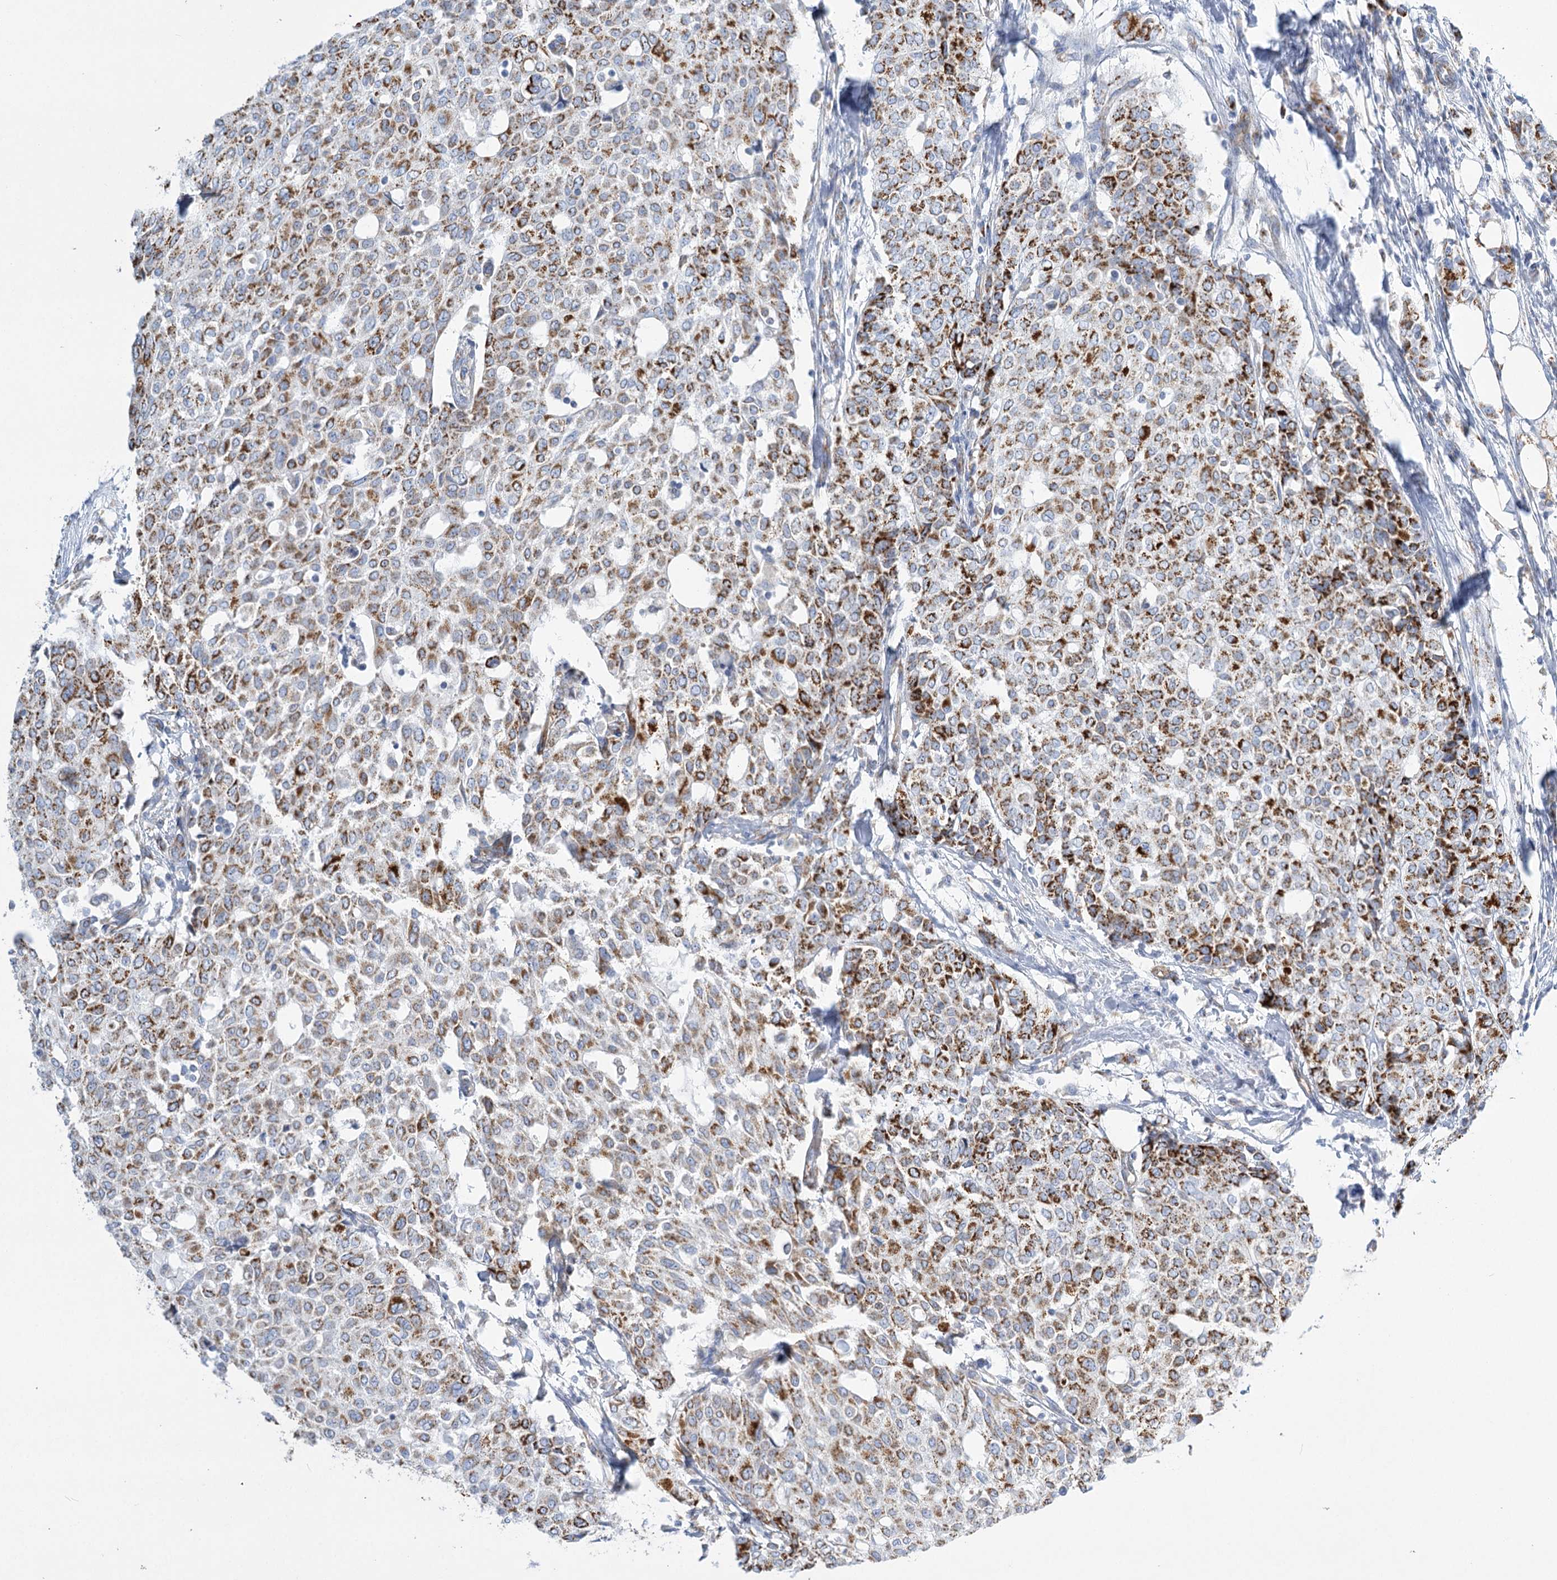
{"staining": {"intensity": "strong", "quantity": ">75%", "location": "cytoplasmic/membranous"}, "tissue": "breast cancer", "cell_type": "Tumor cells", "image_type": "cancer", "snomed": [{"axis": "morphology", "description": "Lobular carcinoma"}, {"axis": "topography", "description": "Breast"}], "caption": "Human breast cancer stained for a protein (brown) exhibits strong cytoplasmic/membranous positive staining in approximately >75% of tumor cells.", "gene": "DHTKD1", "patient": {"sex": "female", "age": 51}}